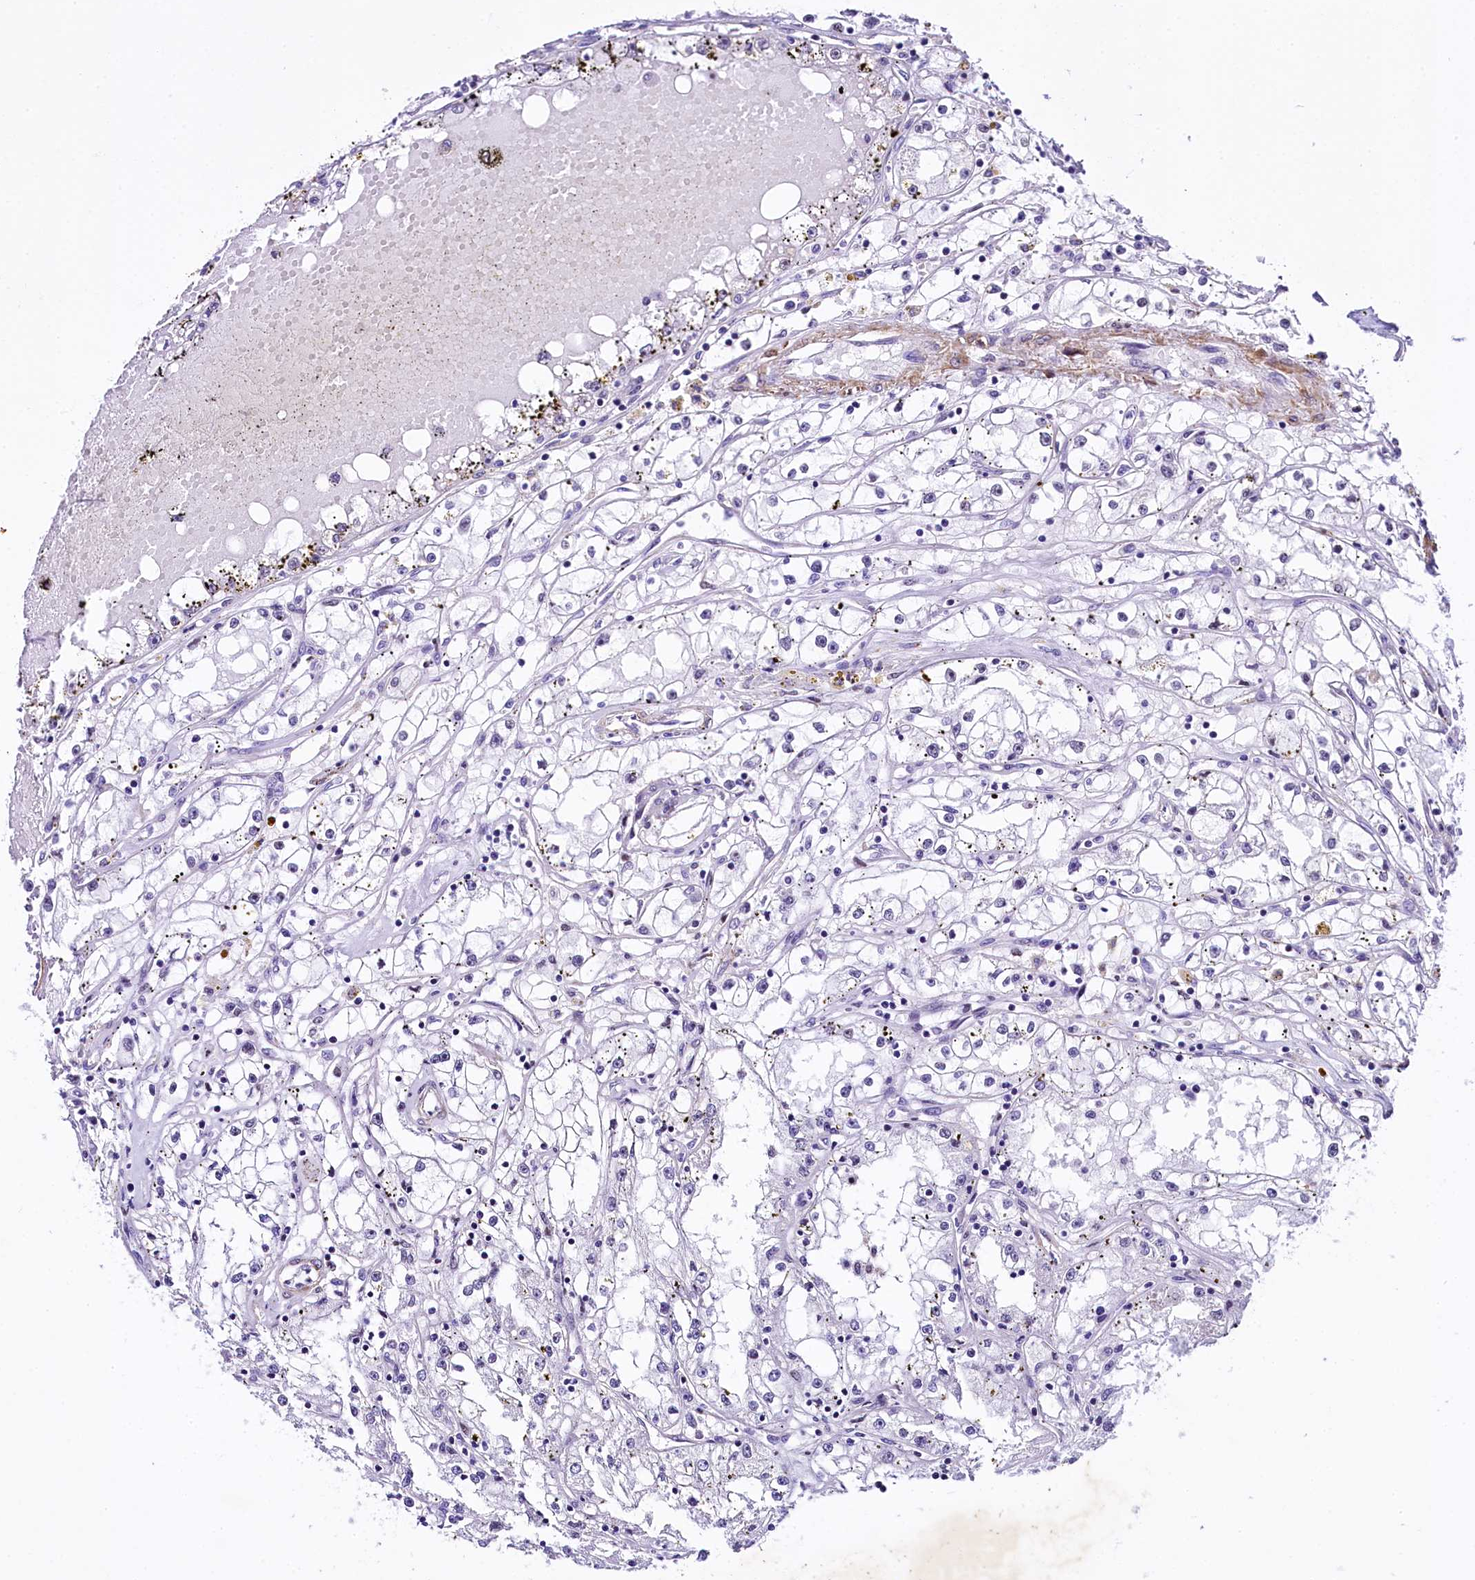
{"staining": {"intensity": "negative", "quantity": "none", "location": "none"}, "tissue": "renal cancer", "cell_type": "Tumor cells", "image_type": "cancer", "snomed": [{"axis": "morphology", "description": "Adenocarcinoma, NOS"}, {"axis": "topography", "description": "Kidney"}], "caption": "Tumor cells are negative for protein expression in human renal cancer.", "gene": "SAMD10", "patient": {"sex": "male", "age": 56}}